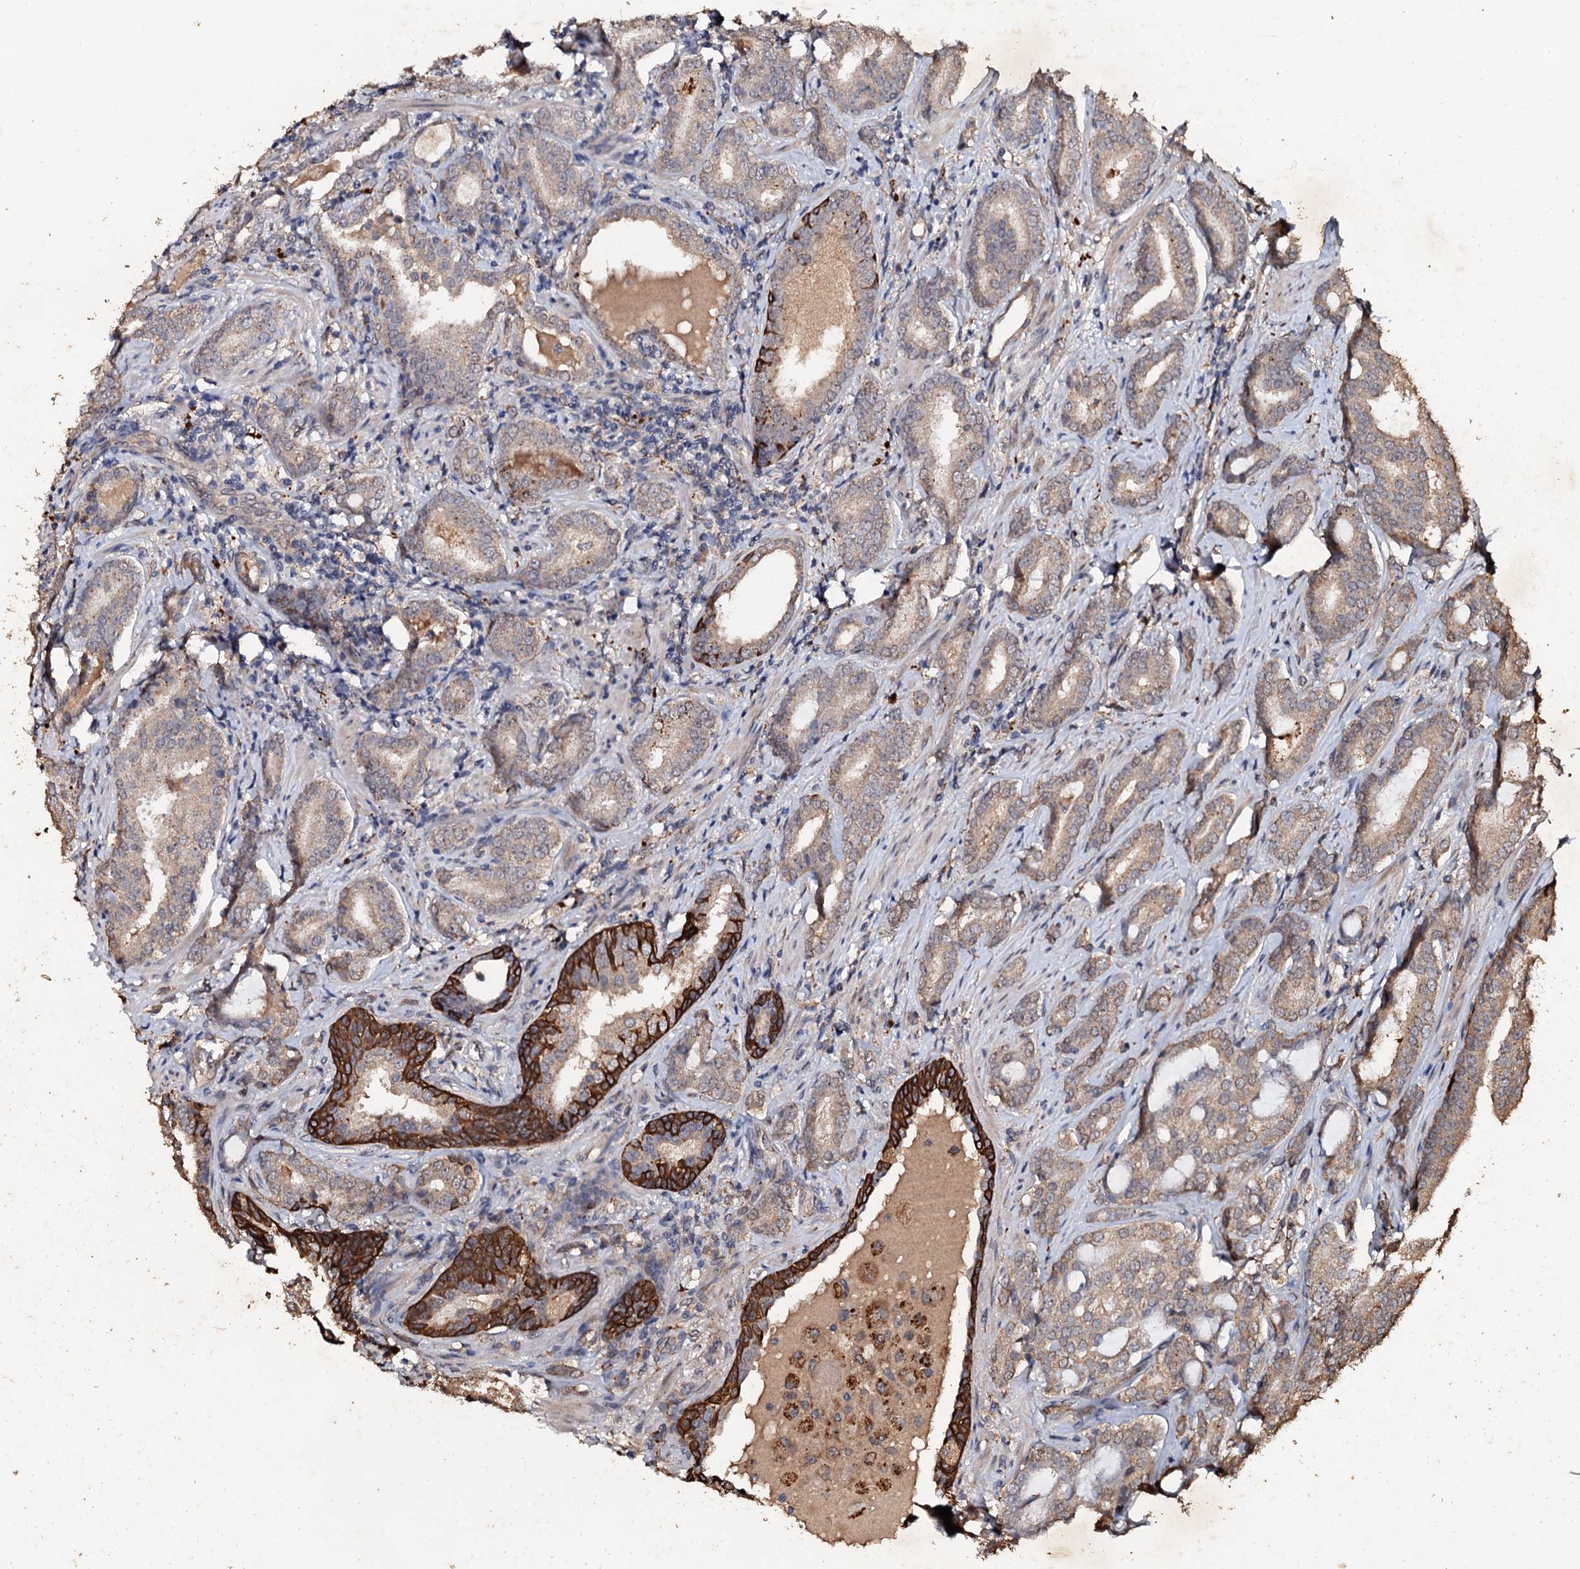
{"staining": {"intensity": "strong", "quantity": "<25%", "location": "cytoplasmic/membranous"}, "tissue": "prostate cancer", "cell_type": "Tumor cells", "image_type": "cancer", "snomed": [{"axis": "morphology", "description": "Adenocarcinoma, High grade"}, {"axis": "topography", "description": "Prostate"}], "caption": "Prostate cancer stained with a brown dye exhibits strong cytoplasmic/membranous positive staining in about <25% of tumor cells.", "gene": "ADAMTS10", "patient": {"sex": "male", "age": 63}}